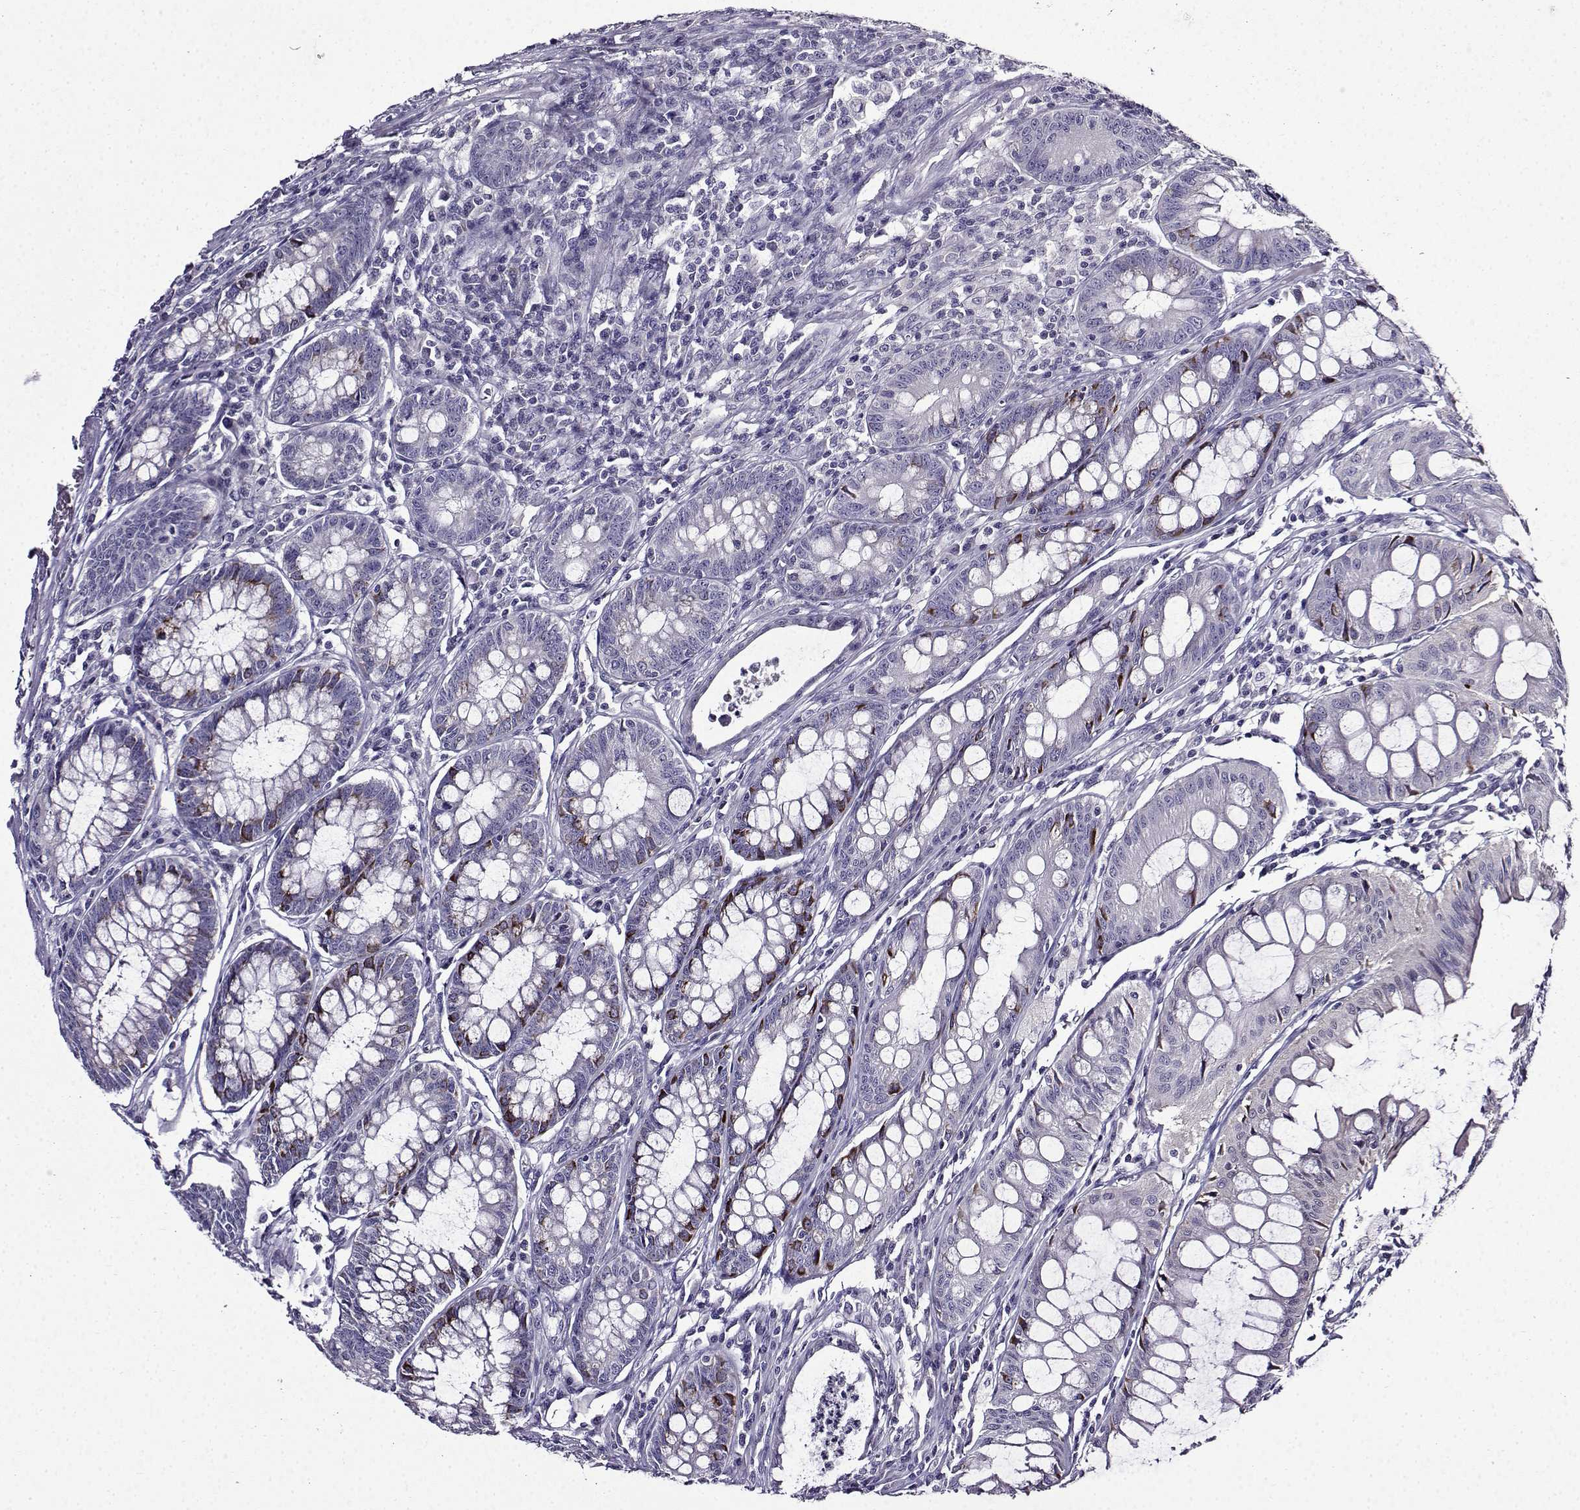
{"staining": {"intensity": "negative", "quantity": "none", "location": "none"}, "tissue": "colorectal cancer", "cell_type": "Tumor cells", "image_type": "cancer", "snomed": [{"axis": "morphology", "description": "Adenocarcinoma, NOS"}, {"axis": "topography", "description": "Rectum"}], "caption": "Human colorectal cancer (adenocarcinoma) stained for a protein using immunohistochemistry demonstrates no positivity in tumor cells.", "gene": "TMEM266", "patient": {"sex": "female", "age": 85}}